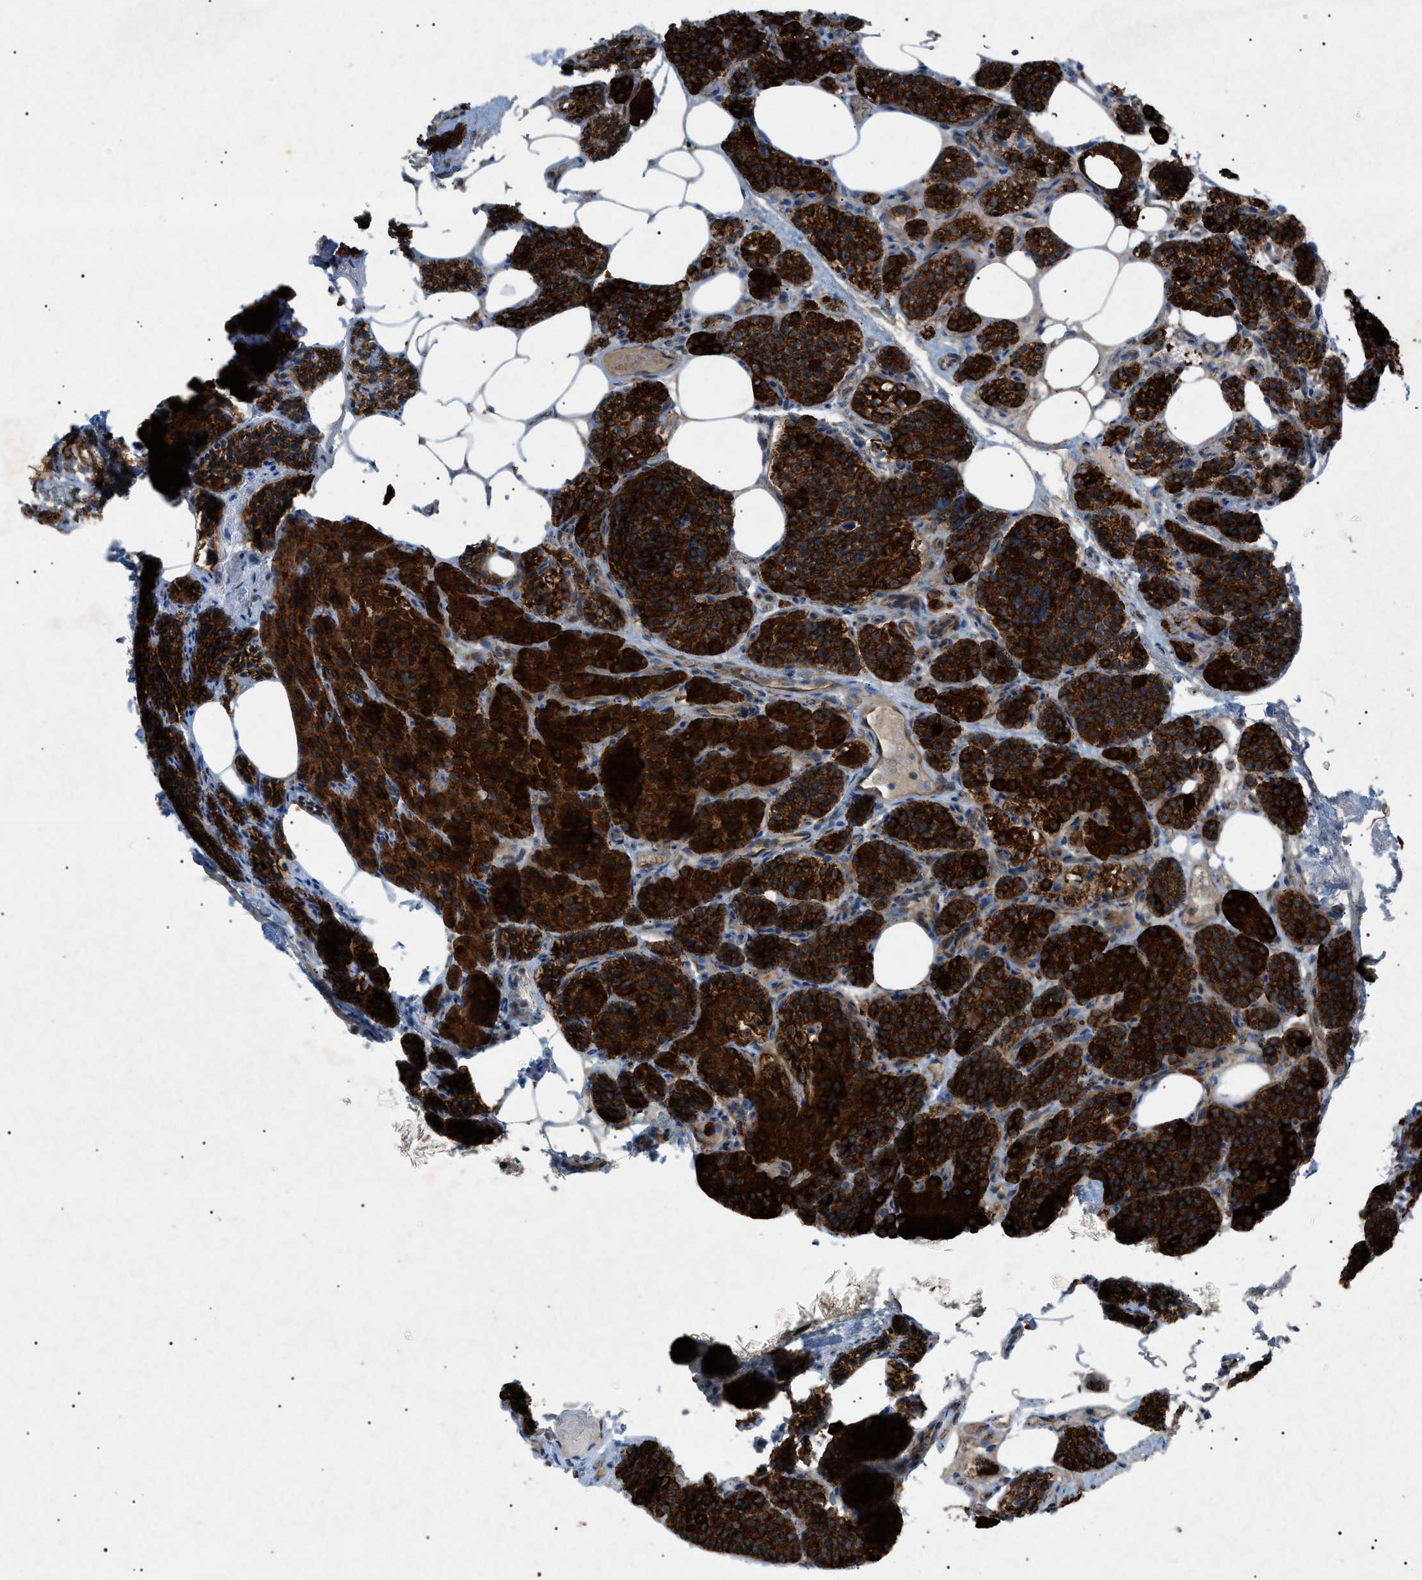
{"staining": {"intensity": "strong", "quantity": ">75%", "location": "cytoplasmic/membranous"}, "tissue": "parathyroid gland", "cell_type": "Glandular cells", "image_type": "normal", "snomed": [{"axis": "morphology", "description": "Normal tissue, NOS"}, {"axis": "morphology", "description": "Adenoma, NOS"}, {"axis": "topography", "description": "Parathyroid gland"}], "caption": "Immunohistochemical staining of normal human parathyroid gland exhibits high levels of strong cytoplasmic/membranous positivity in about >75% of glandular cells.", "gene": "C1GALT1C1", "patient": {"sex": "female", "age": 74}}